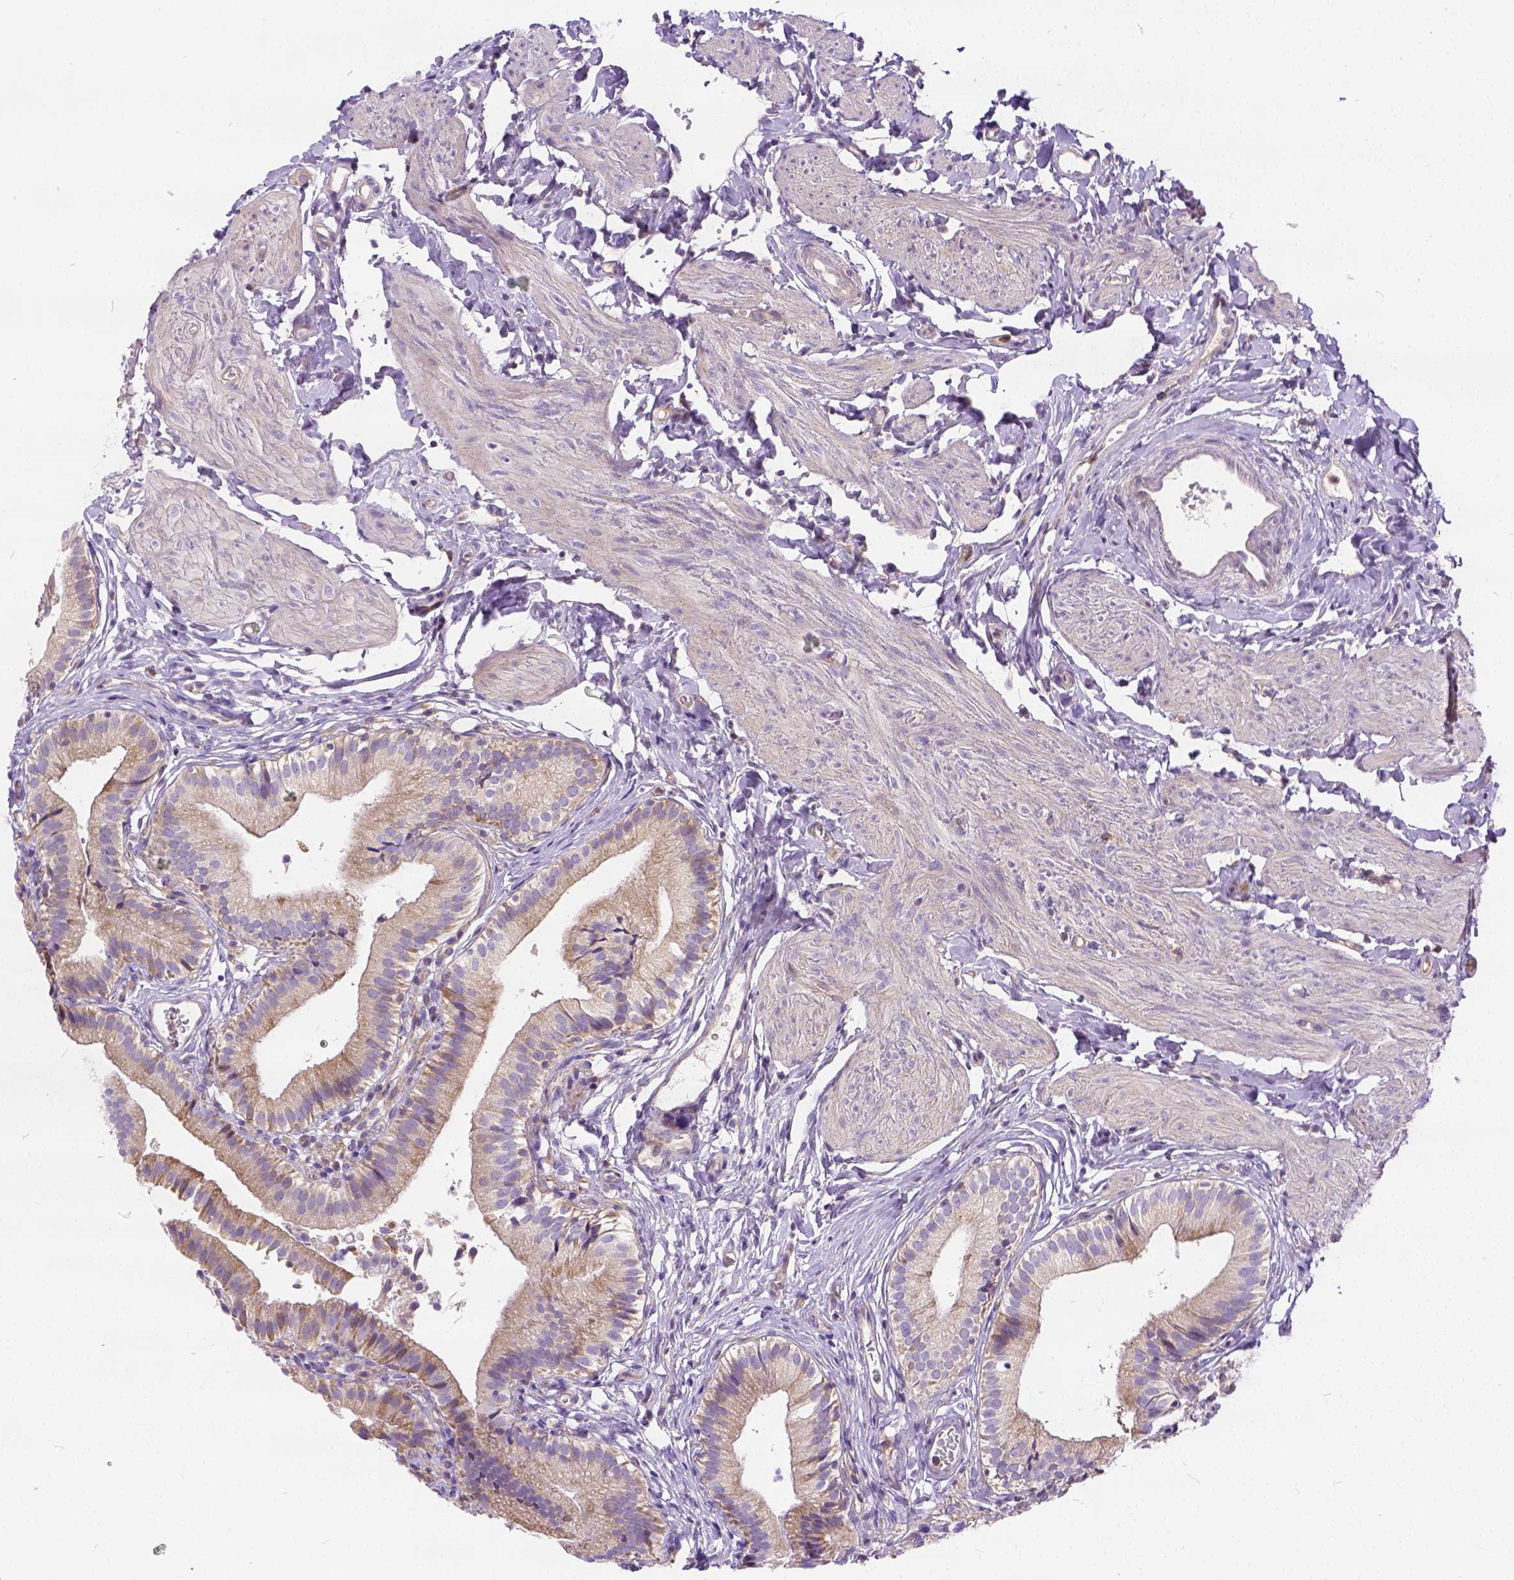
{"staining": {"intensity": "weak", "quantity": "25%-75%", "location": "cytoplasmic/membranous"}, "tissue": "gallbladder", "cell_type": "Glandular cells", "image_type": "normal", "snomed": [{"axis": "morphology", "description": "Normal tissue, NOS"}, {"axis": "topography", "description": "Gallbladder"}], "caption": "IHC staining of unremarkable gallbladder, which shows low levels of weak cytoplasmic/membranous expression in approximately 25%-75% of glandular cells indicating weak cytoplasmic/membranous protein positivity. The staining was performed using DAB (3,3'-diaminobenzidine) (brown) for protein detection and nuclei were counterstained in hematoxylin (blue).", "gene": "CADM4", "patient": {"sex": "female", "age": 47}}